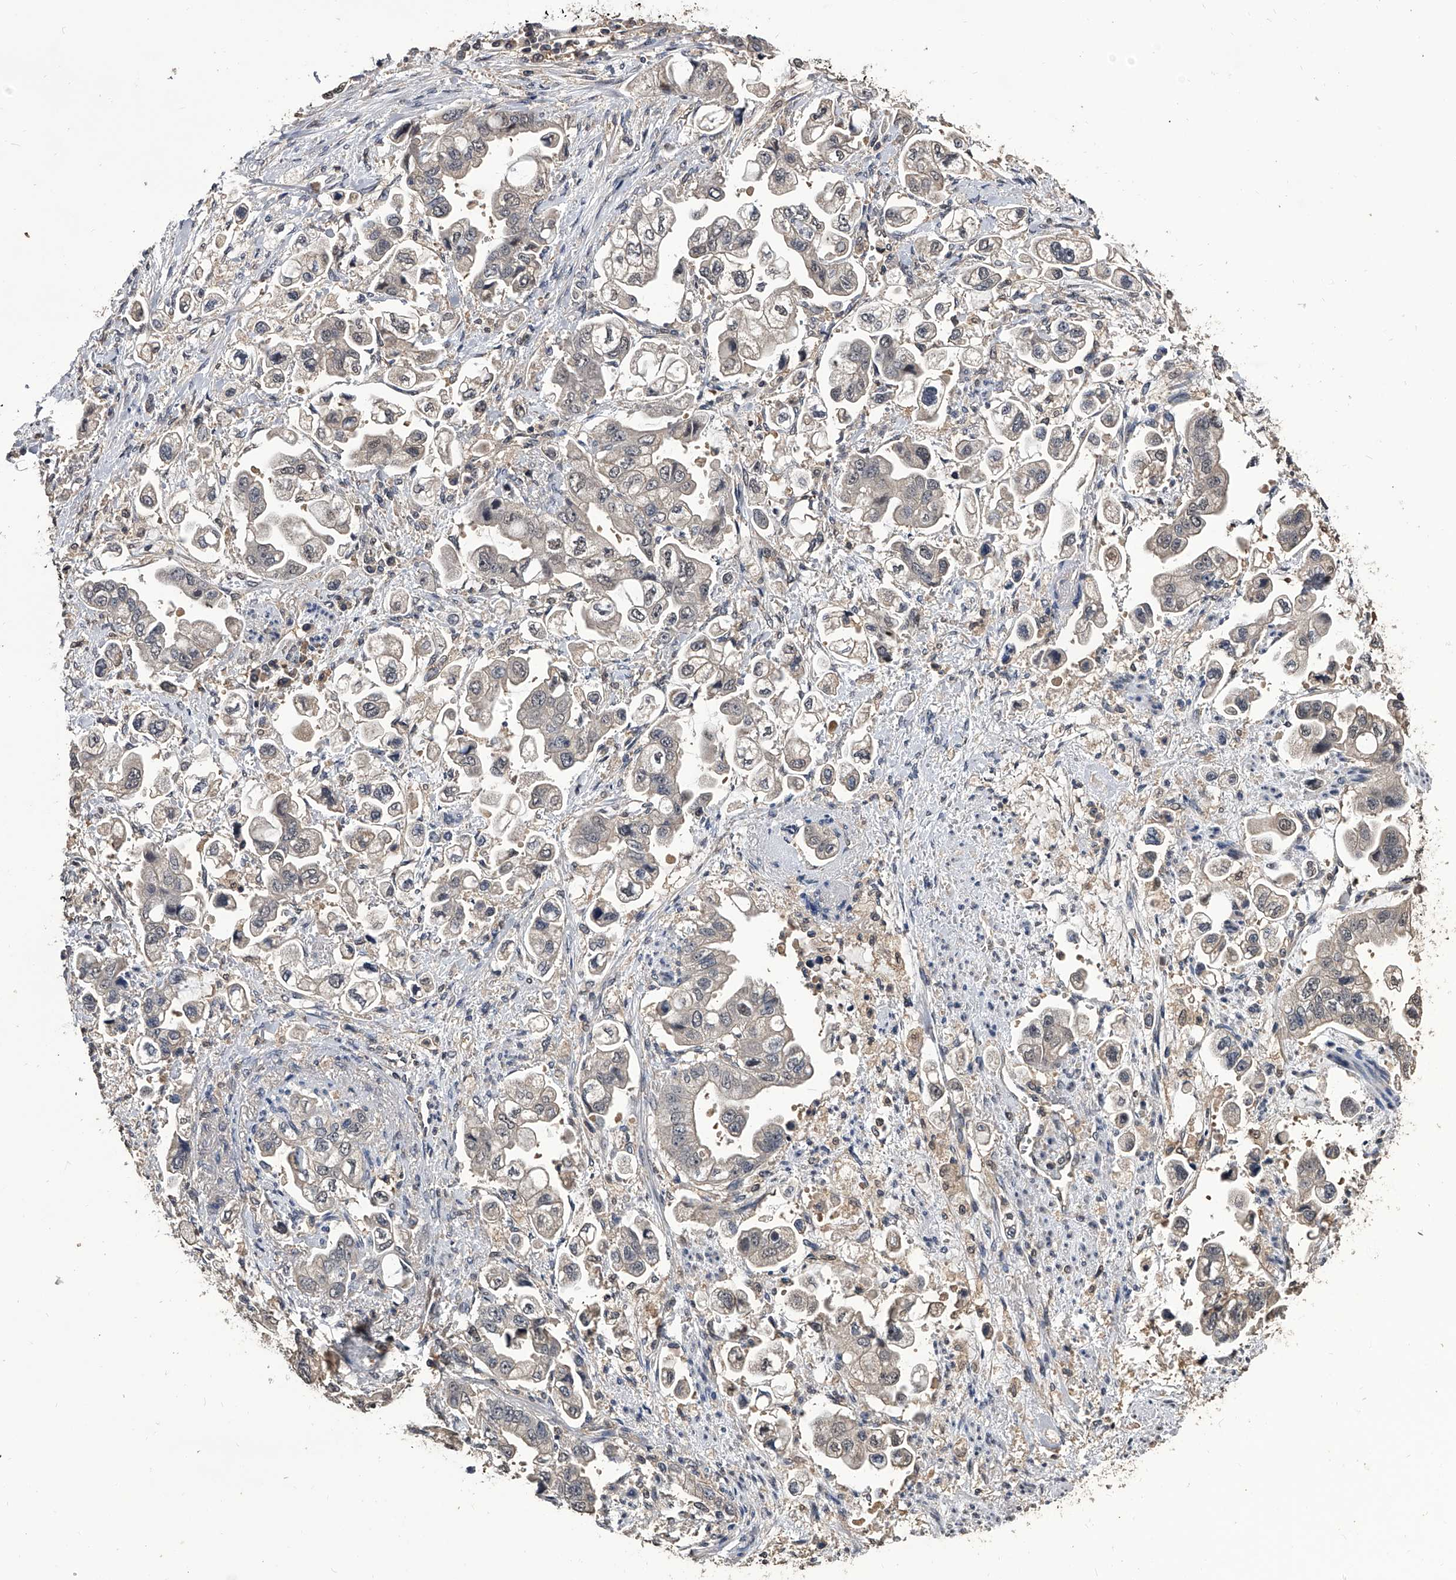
{"staining": {"intensity": "negative", "quantity": "none", "location": "none"}, "tissue": "stomach cancer", "cell_type": "Tumor cells", "image_type": "cancer", "snomed": [{"axis": "morphology", "description": "Adenocarcinoma, NOS"}, {"axis": "topography", "description": "Stomach"}], "caption": "An IHC photomicrograph of stomach cancer is shown. There is no staining in tumor cells of stomach cancer.", "gene": "EFCAB7", "patient": {"sex": "male", "age": 62}}